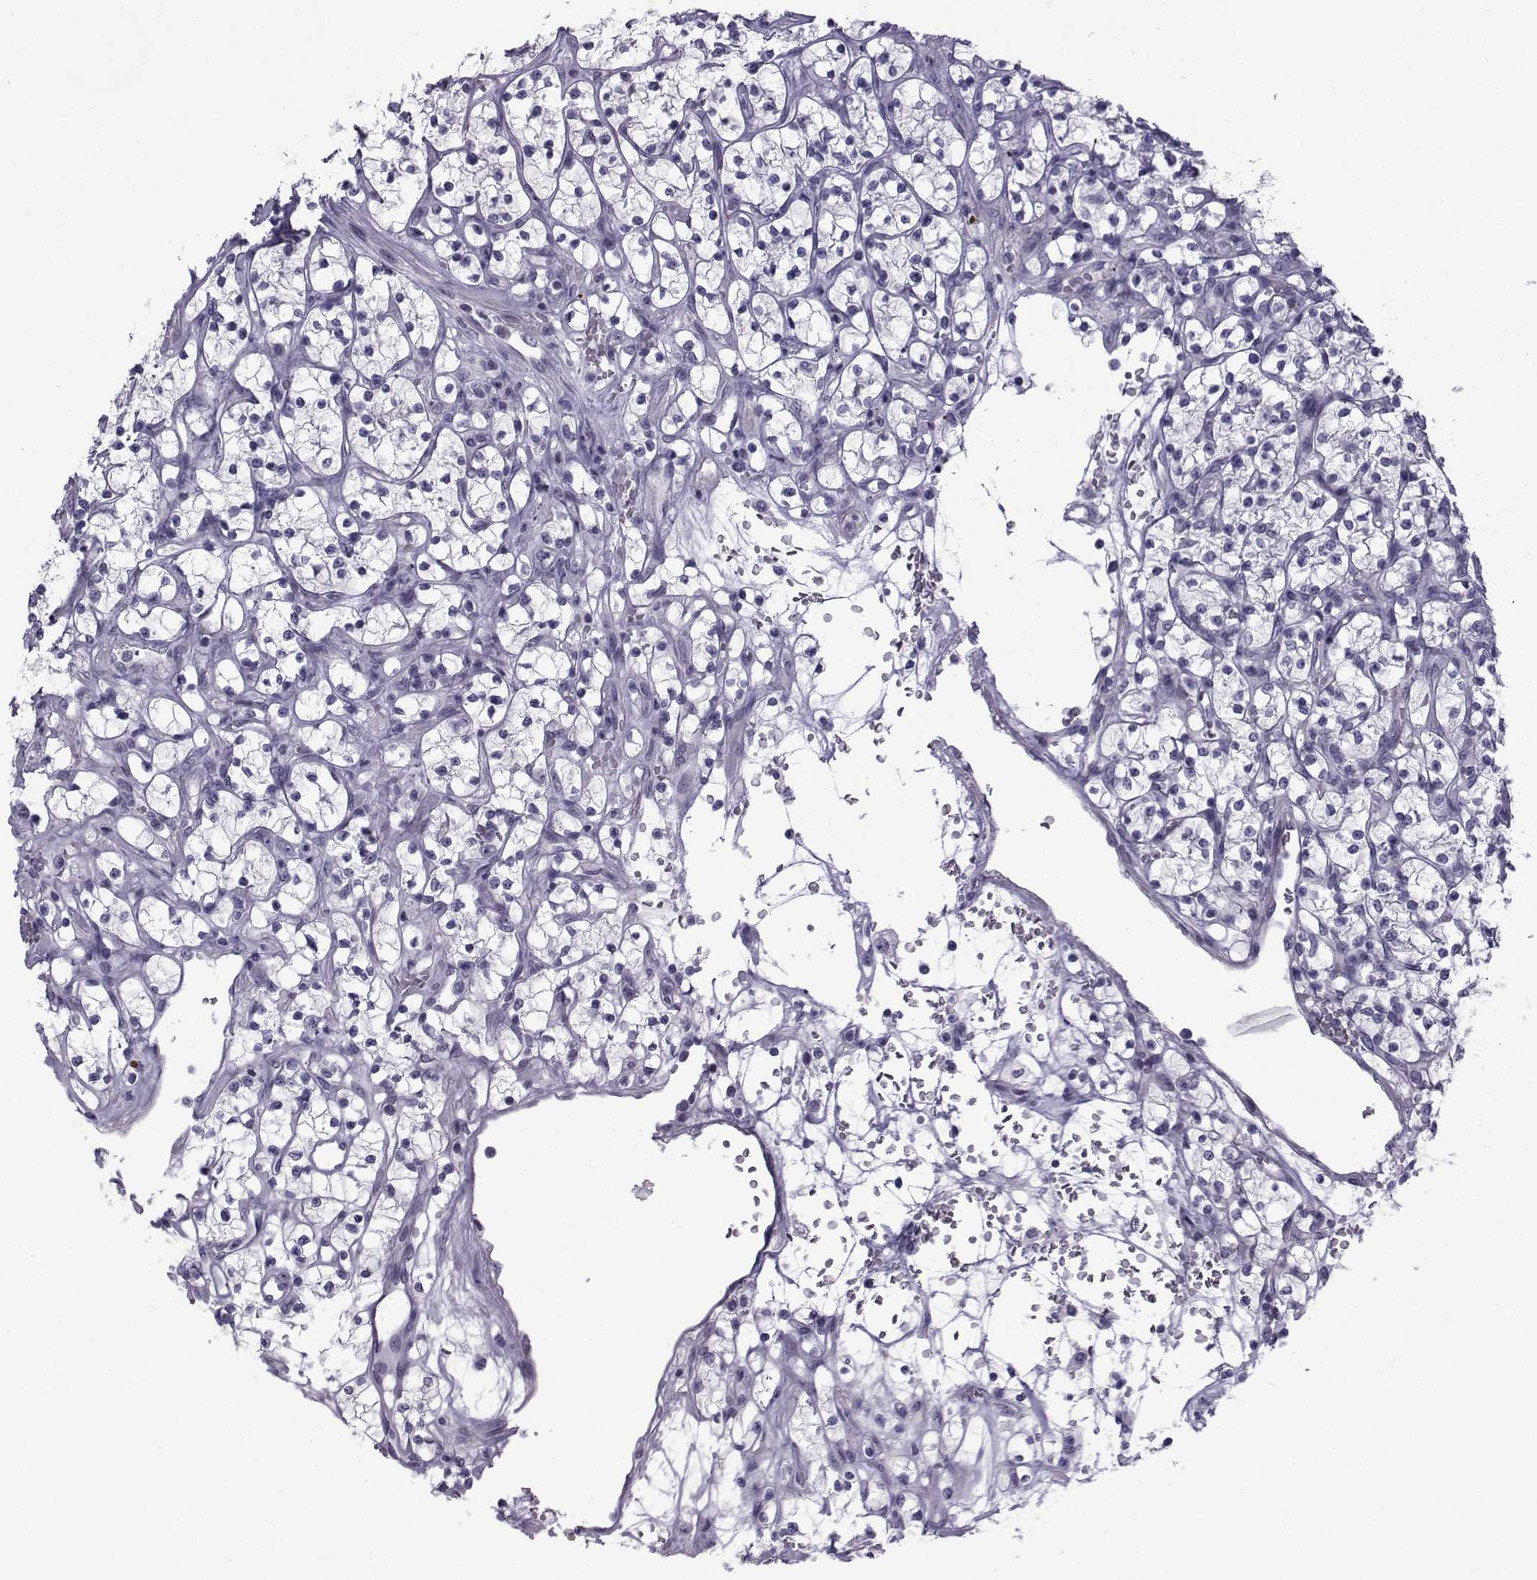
{"staining": {"intensity": "negative", "quantity": "none", "location": "none"}, "tissue": "renal cancer", "cell_type": "Tumor cells", "image_type": "cancer", "snomed": [{"axis": "morphology", "description": "Adenocarcinoma, NOS"}, {"axis": "topography", "description": "Kidney"}], "caption": "Renal cancer stained for a protein using immunohistochemistry (IHC) exhibits no staining tumor cells.", "gene": "SPANXD", "patient": {"sex": "female", "age": 64}}